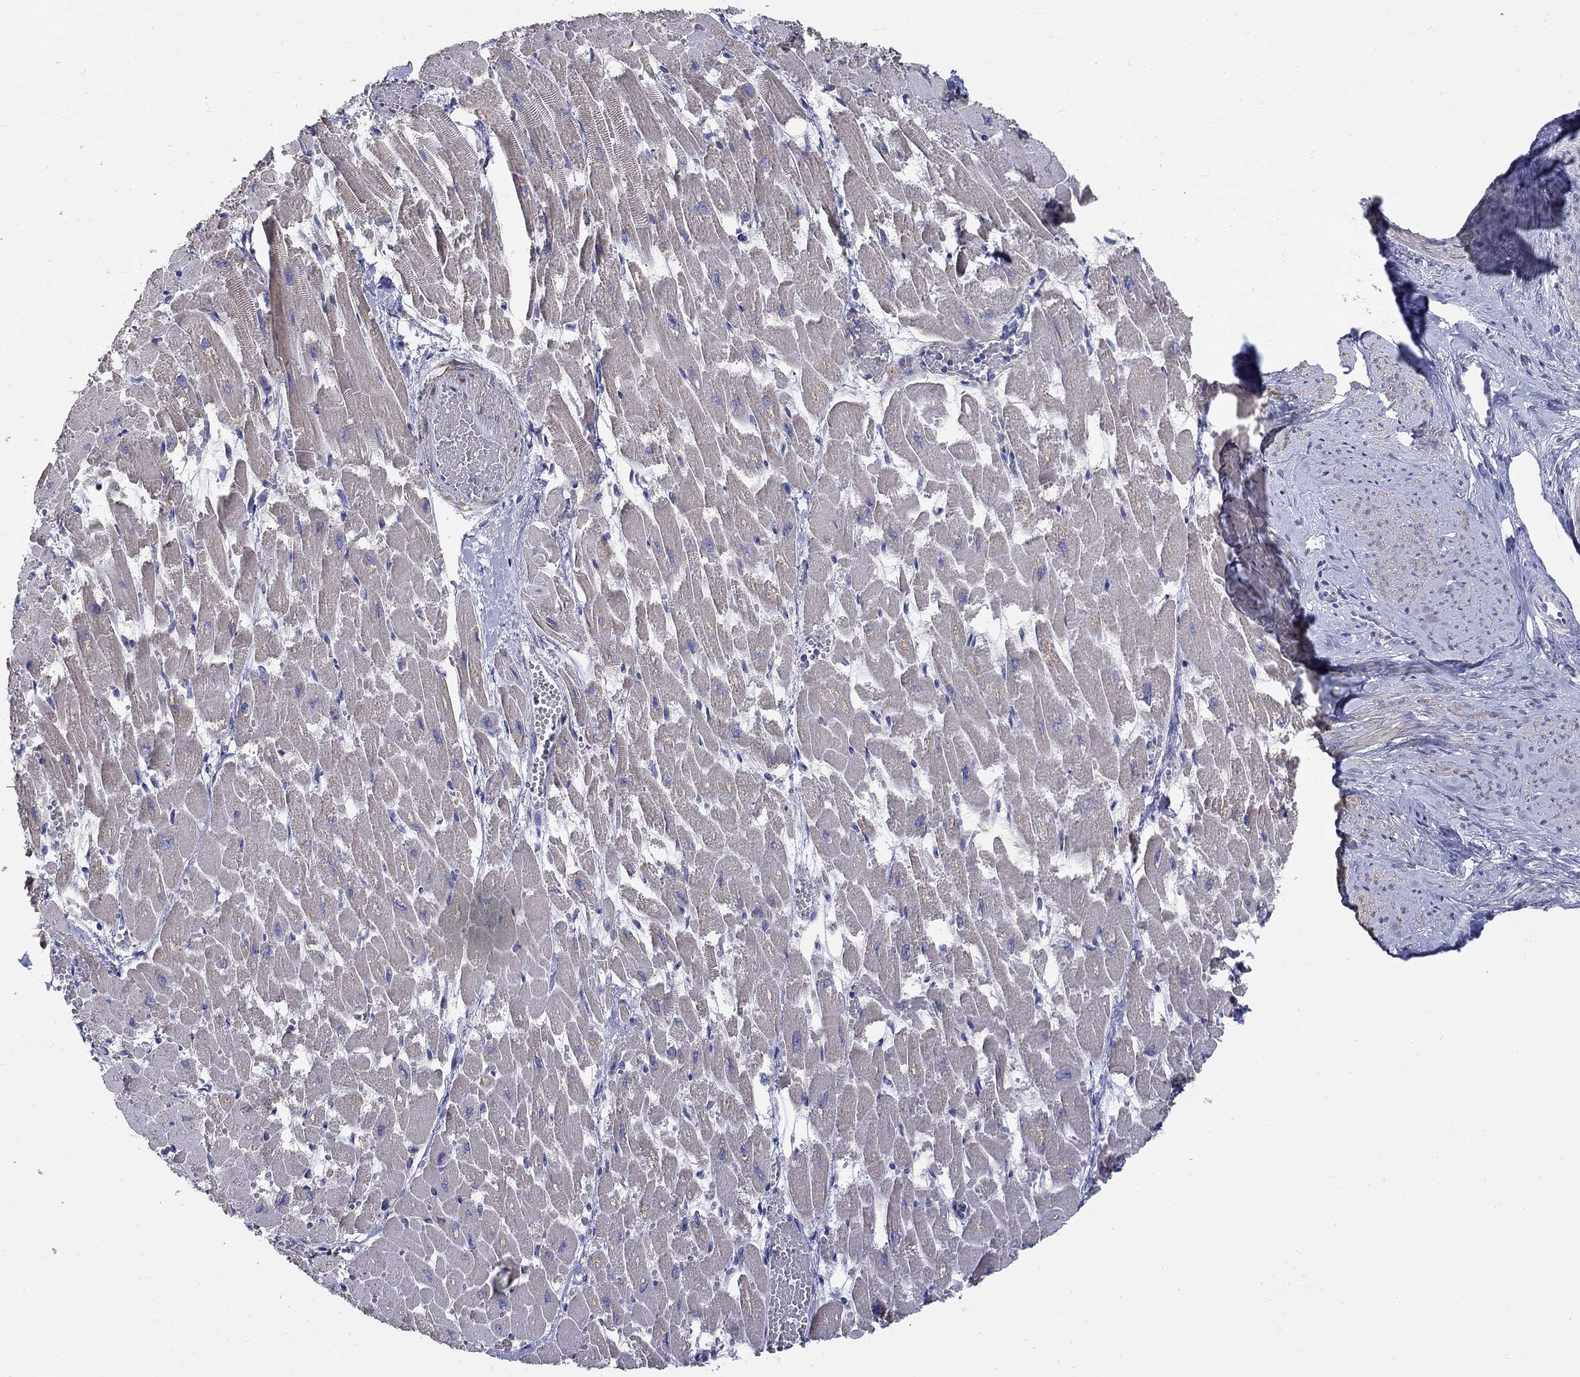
{"staining": {"intensity": "strong", "quantity": "<25%", "location": "cytoplasmic/membranous"}, "tissue": "heart muscle", "cell_type": "Cardiomyocytes", "image_type": "normal", "snomed": [{"axis": "morphology", "description": "Normal tissue, NOS"}, {"axis": "topography", "description": "Heart"}], "caption": "This photomicrograph shows IHC staining of benign heart muscle, with medium strong cytoplasmic/membranous positivity in about <25% of cardiomyocytes.", "gene": "ABCA4", "patient": {"sex": "female", "age": 52}}